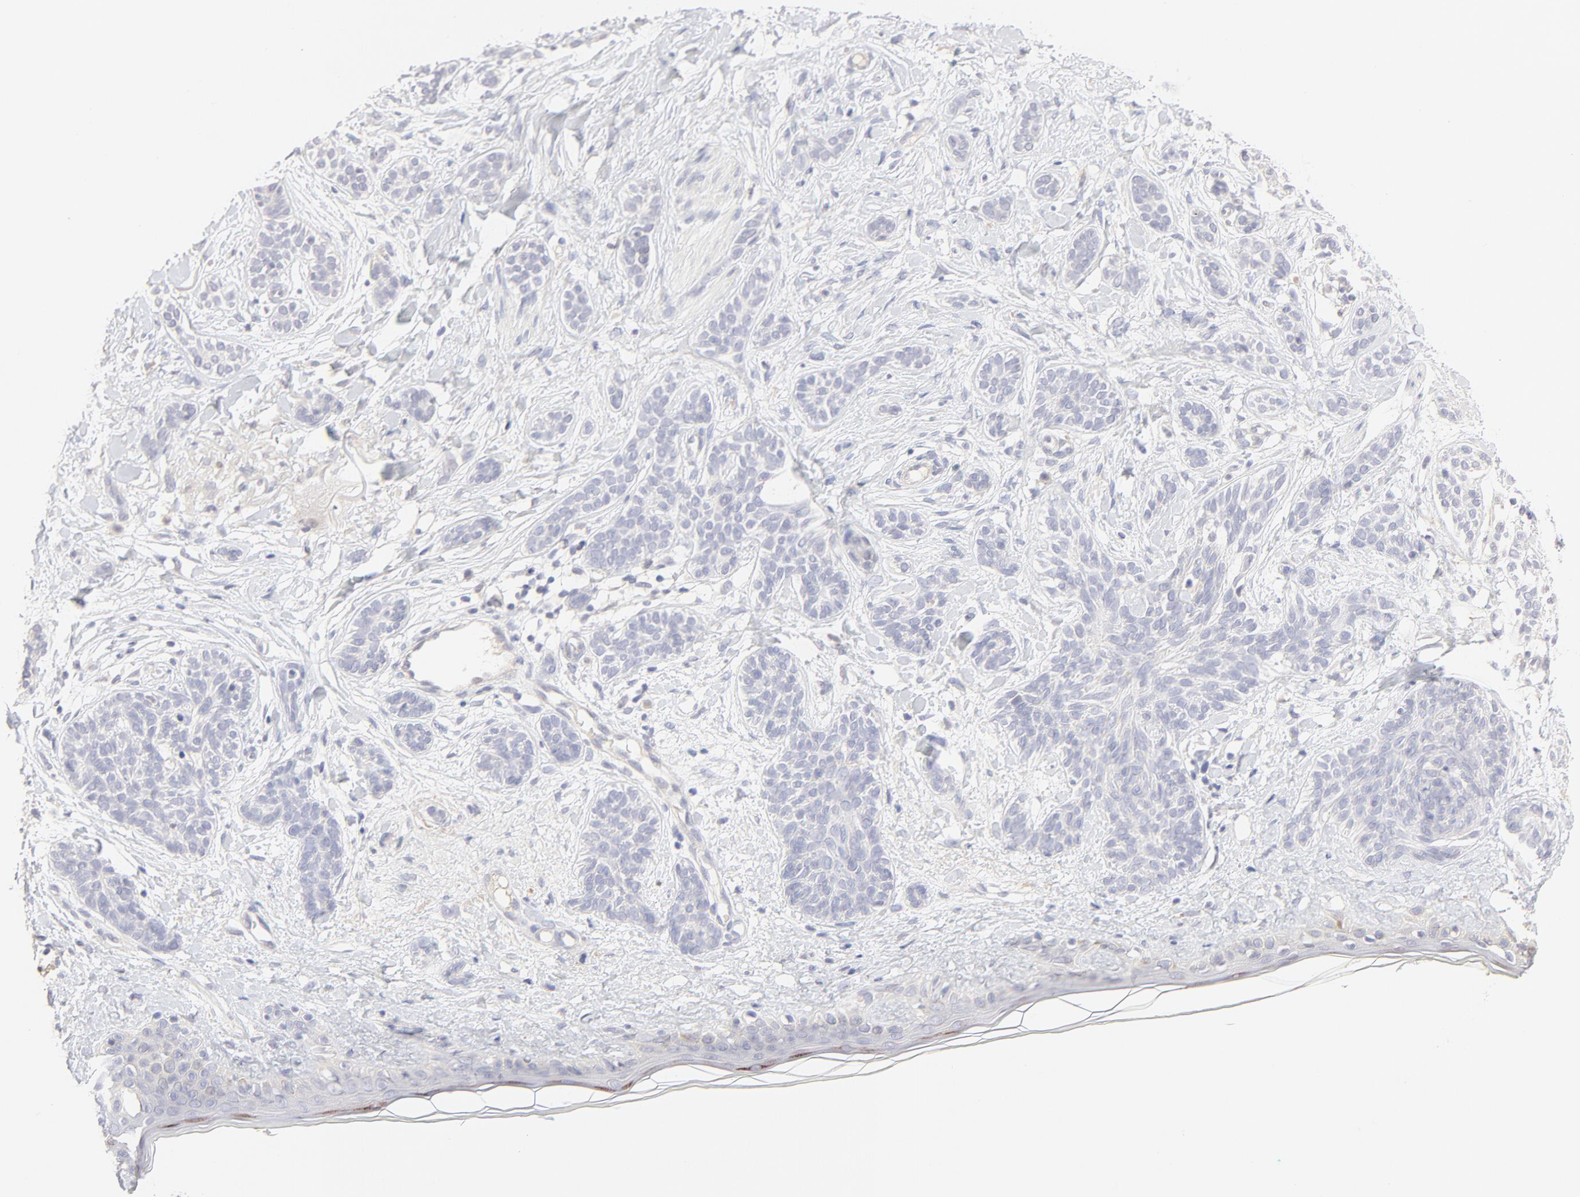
{"staining": {"intensity": "negative", "quantity": "none", "location": "none"}, "tissue": "skin cancer", "cell_type": "Tumor cells", "image_type": "cancer", "snomed": [{"axis": "morphology", "description": "Normal tissue, NOS"}, {"axis": "morphology", "description": "Basal cell carcinoma"}, {"axis": "topography", "description": "Skin"}], "caption": "DAB immunohistochemical staining of human skin cancer (basal cell carcinoma) shows no significant expression in tumor cells.", "gene": "ELF3", "patient": {"sex": "male", "age": 63}}